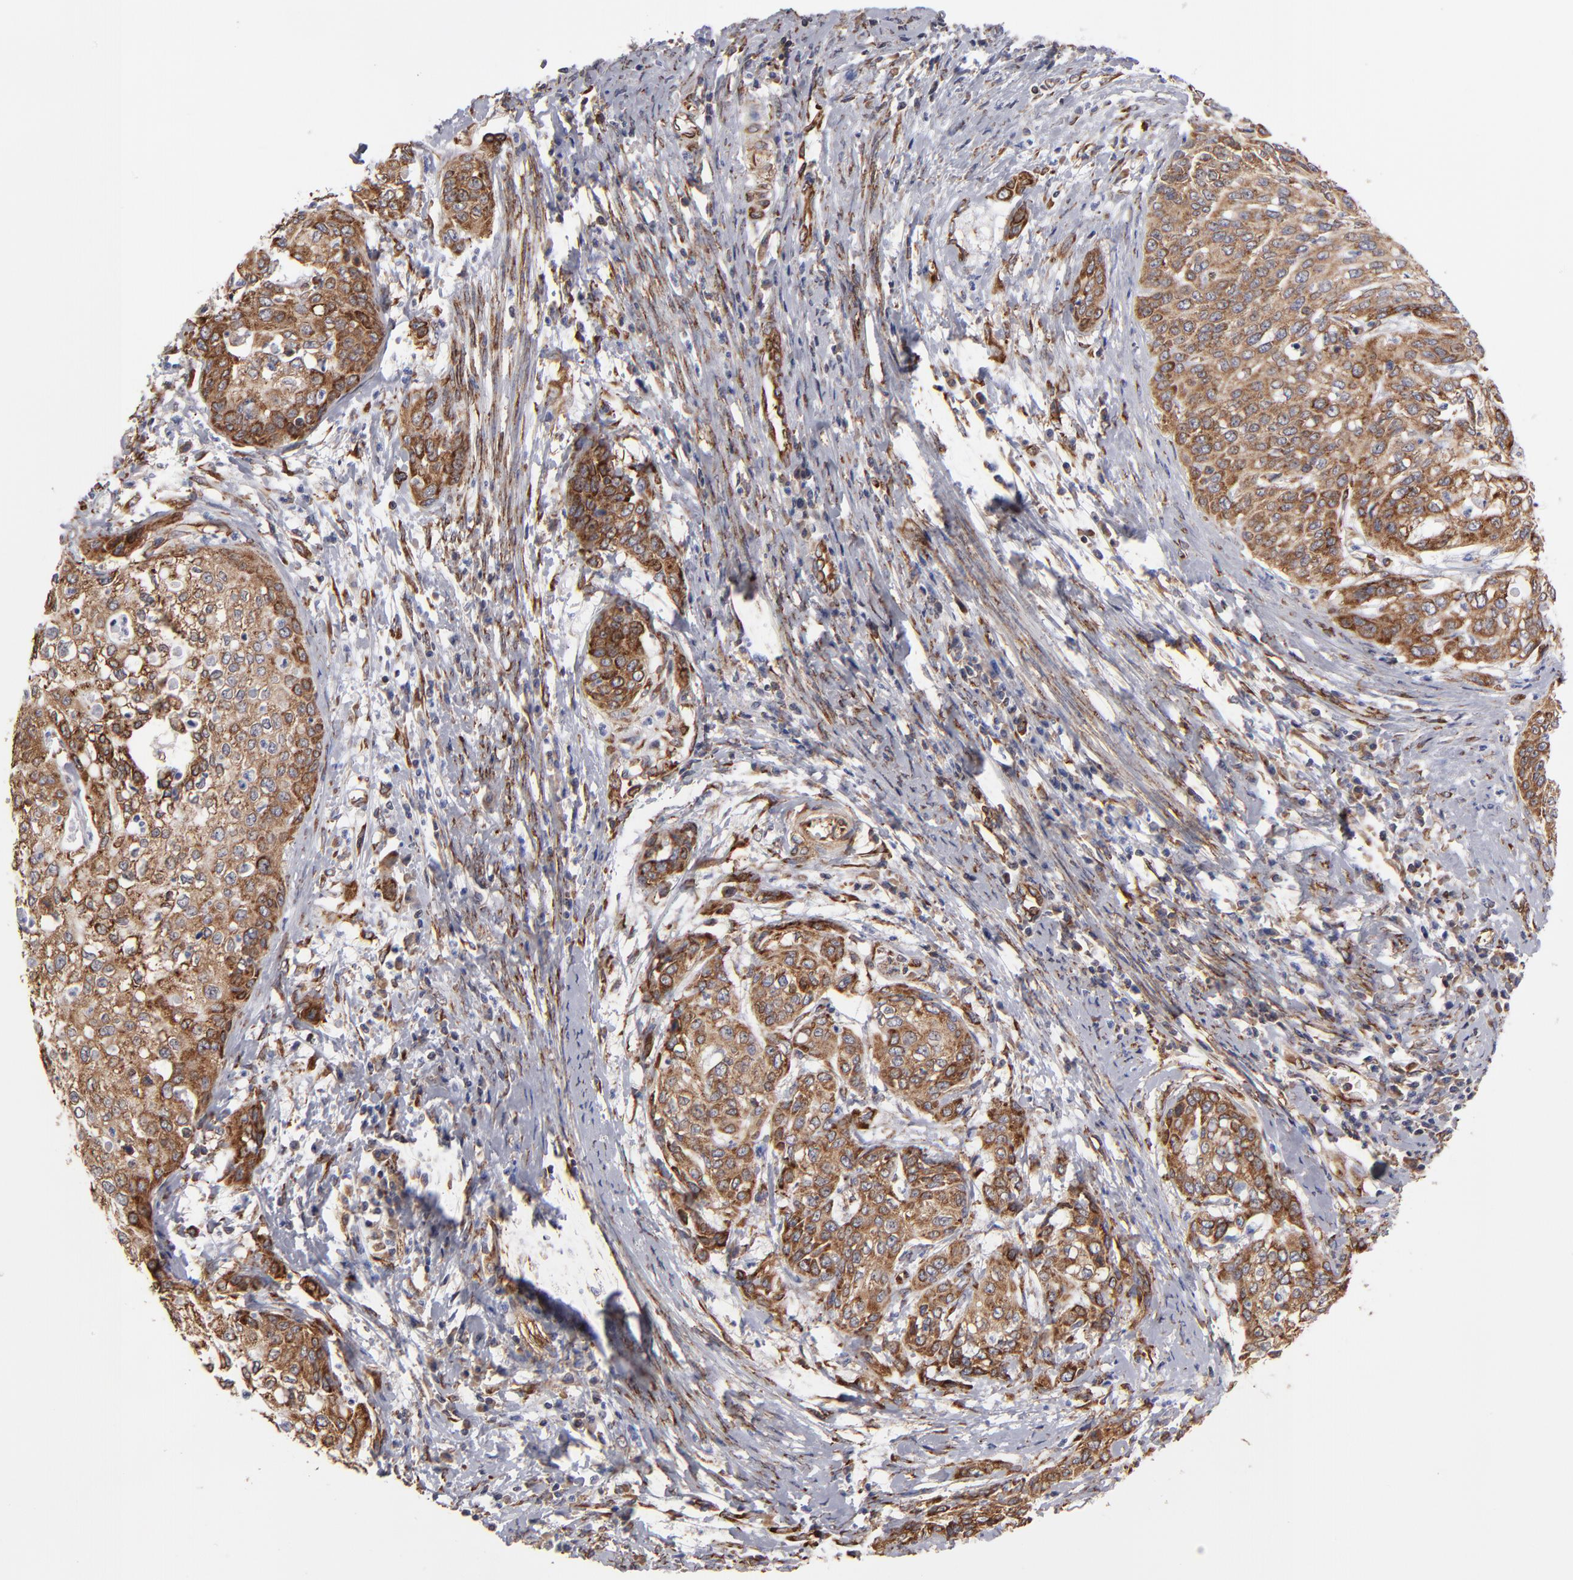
{"staining": {"intensity": "moderate", "quantity": ">75%", "location": "cytoplasmic/membranous"}, "tissue": "cervical cancer", "cell_type": "Tumor cells", "image_type": "cancer", "snomed": [{"axis": "morphology", "description": "Squamous cell carcinoma, NOS"}, {"axis": "topography", "description": "Cervix"}], "caption": "Protein analysis of cervical squamous cell carcinoma tissue shows moderate cytoplasmic/membranous staining in approximately >75% of tumor cells. (IHC, brightfield microscopy, high magnification).", "gene": "KTN1", "patient": {"sex": "female", "age": 41}}